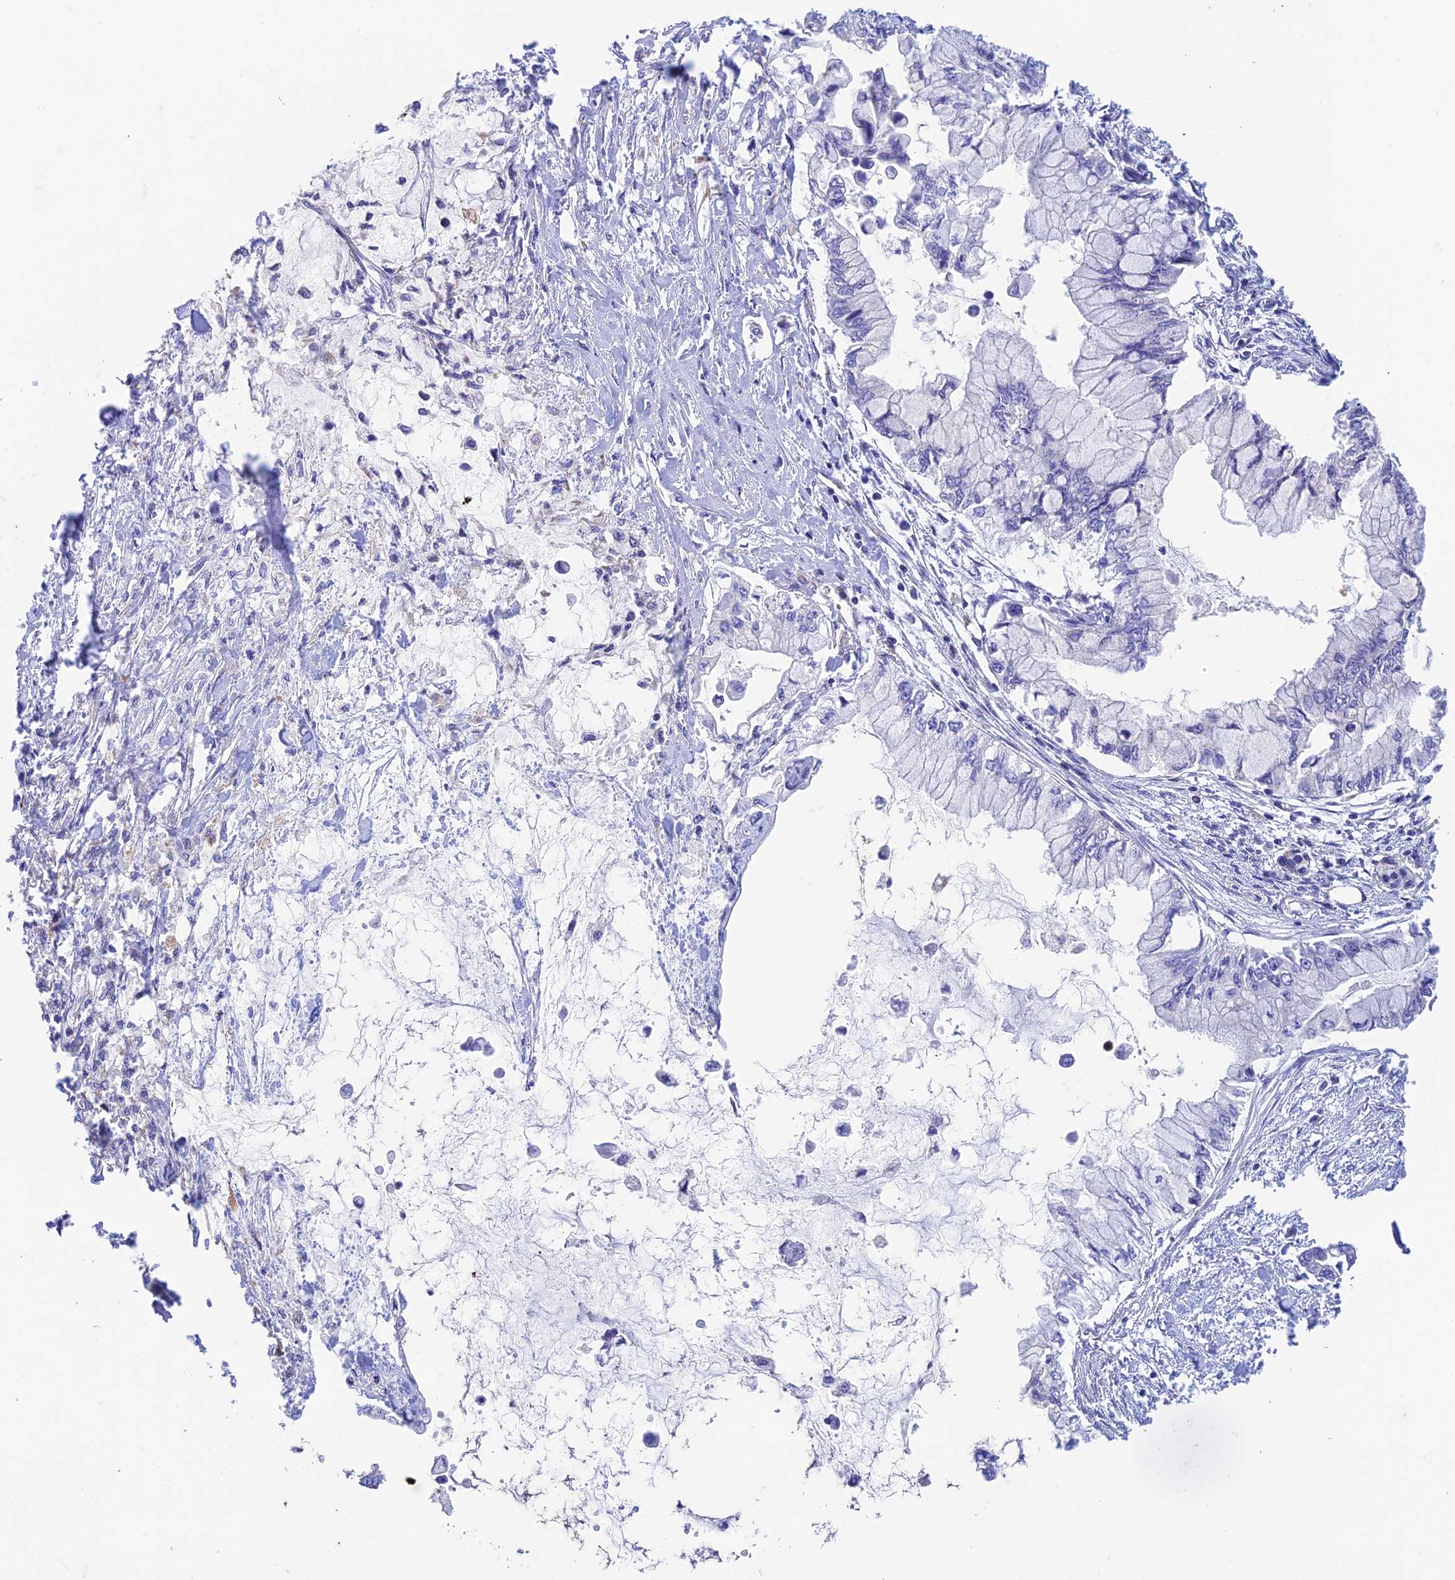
{"staining": {"intensity": "negative", "quantity": "none", "location": "none"}, "tissue": "pancreatic cancer", "cell_type": "Tumor cells", "image_type": "cancer", "snomed": [{"axis": "morphology", "description": "Adenocarcinoma, NOS"}, {"axis": "topography", "description": "Pancreas"}], "caption": "A photomicrograph of adenocarcinoma (pancreatic) stained for a protein displays no brown staining in tumor cells.", "gene": "ZNF181", "patient": {"sex": "male", "age": 48}}